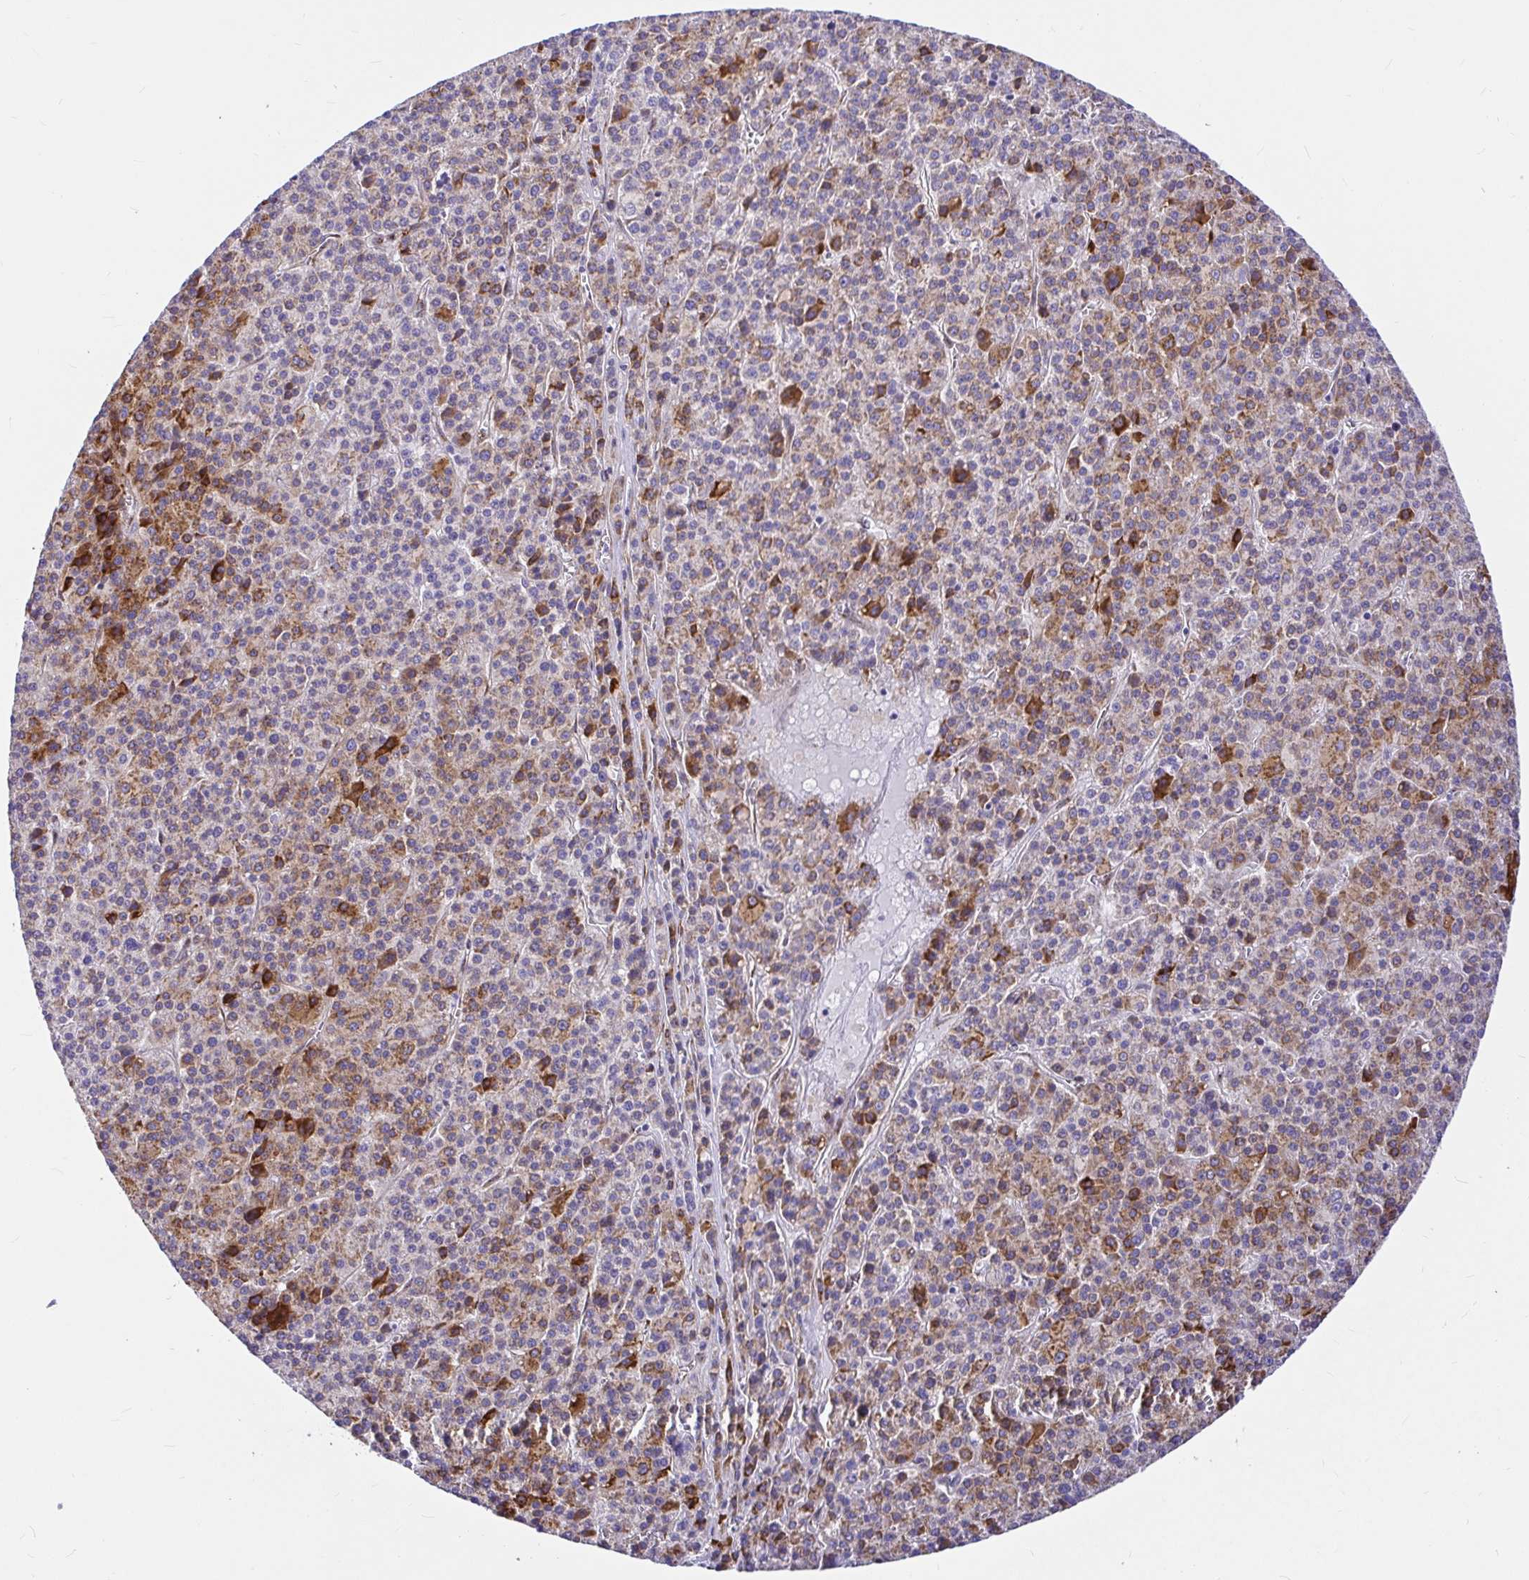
{"staining": {"intensity": "moderate", "quantity": ">75%", "location": "cytoplasmic/membranous"}, "tissue": "liver cancer", "cell_type": "Tumor cells", "image_type": "cancer", "snomed": [{"axis": "morphology", "description": "Carcinoma, Hepatocellular, NOS"}, {"axis": "topography", "description": "Liver"}], "caption": "DAB immunohistochemical staining of human liver cancer reveals moderate cytoplasmic/membranous protein positivity in approximately >75% of tumor cells.", "gene": "GABBR2", "patient": {"sex": "female", "age": 58}}